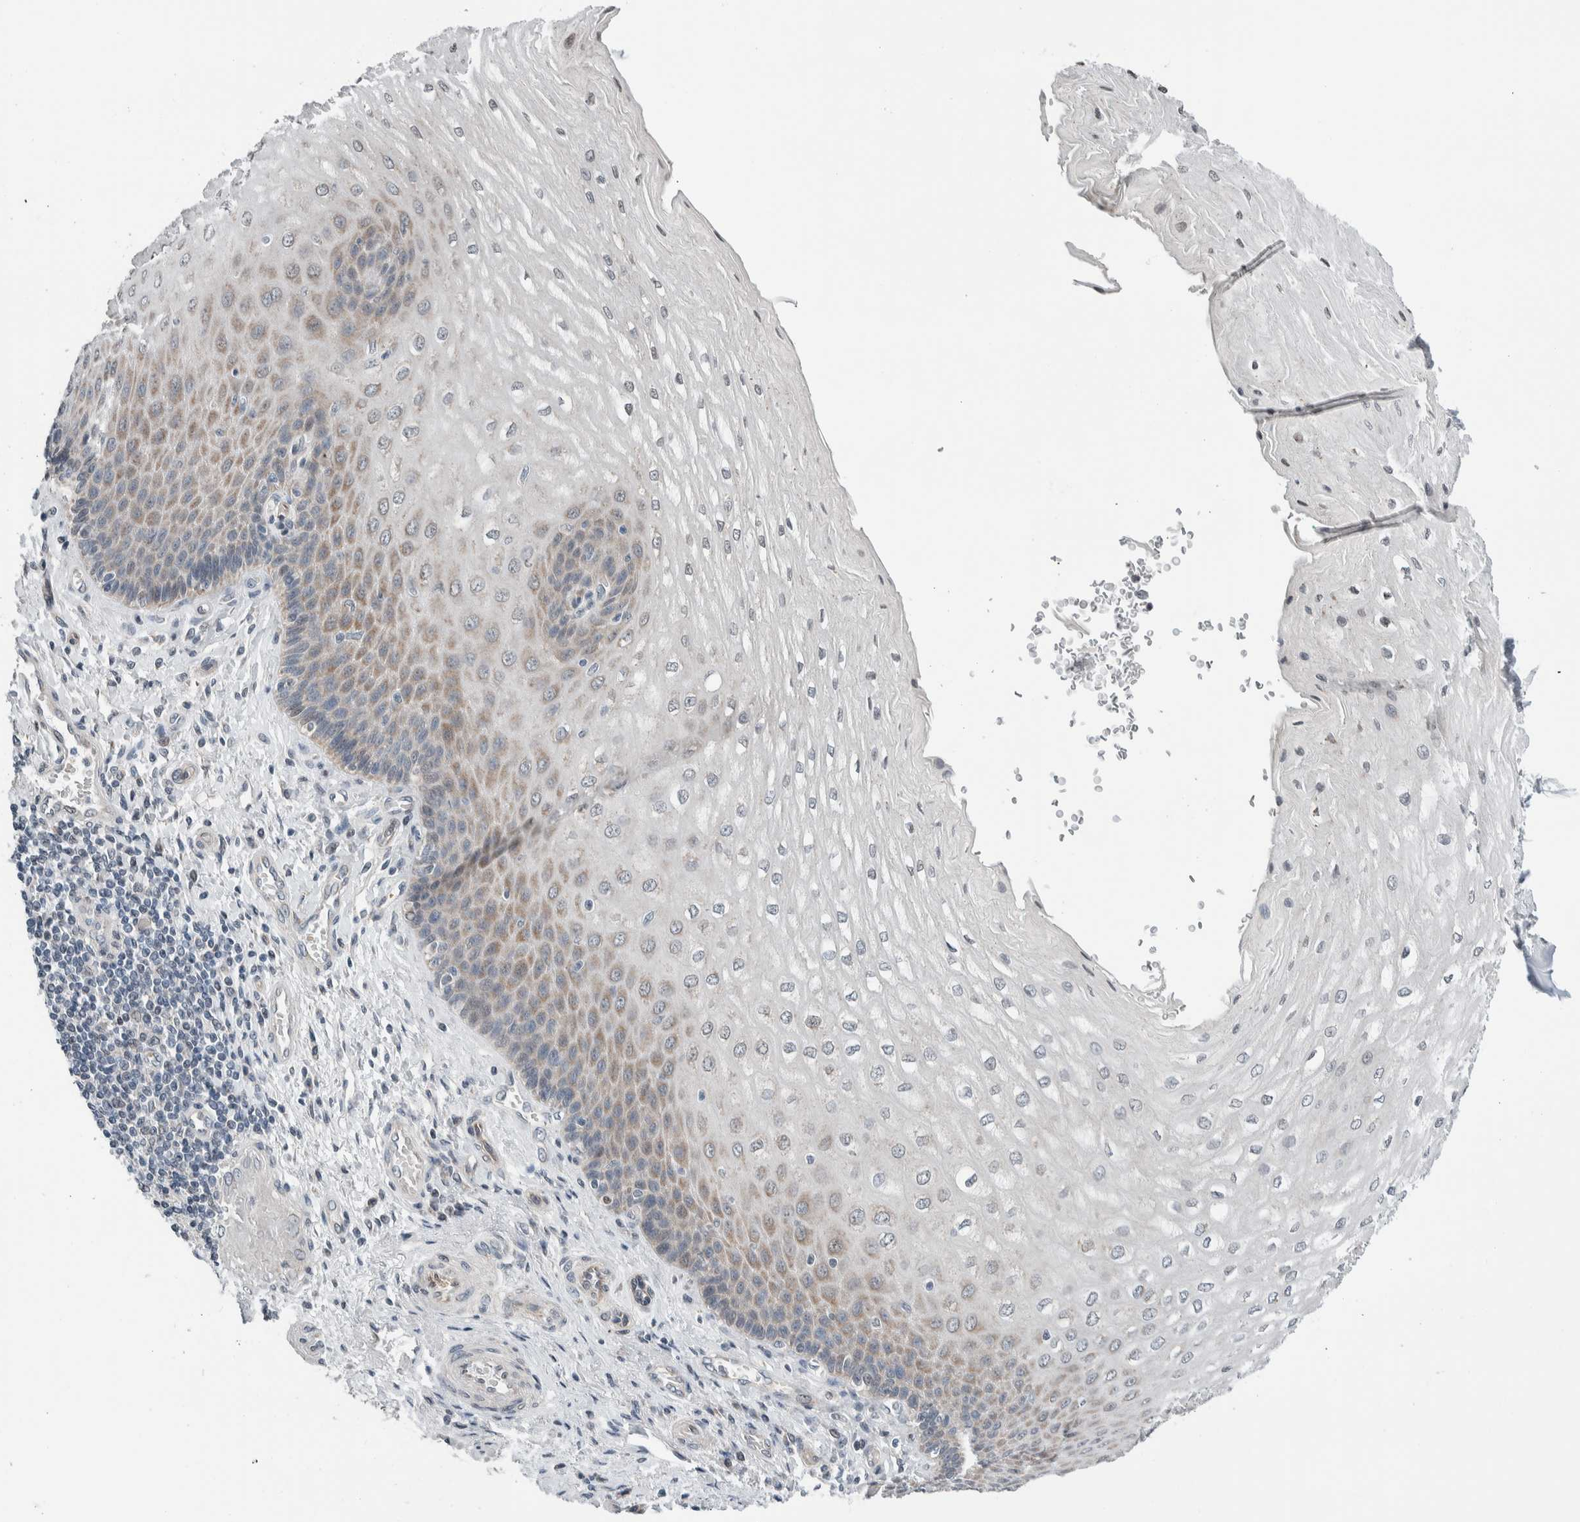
{"staining": {"intensity": "weak", "quantity": "<25%", "location": "cytoplasmic/membranous"}, "tissue": "esophagus", "cell_type": "Squamous epithelial cells", "image_type": "normal", "snomed": [{"axis": "morphology", "description": "Normal tissue, NOS"}, {"axis": "topography", "description": "Esophagus"}], "caption": "IHC of benign human esophagus reveals no staining in squamous epithelial cells.", "gene": "NEUROD1", "patient": {"sex": "male", "age": 54}}